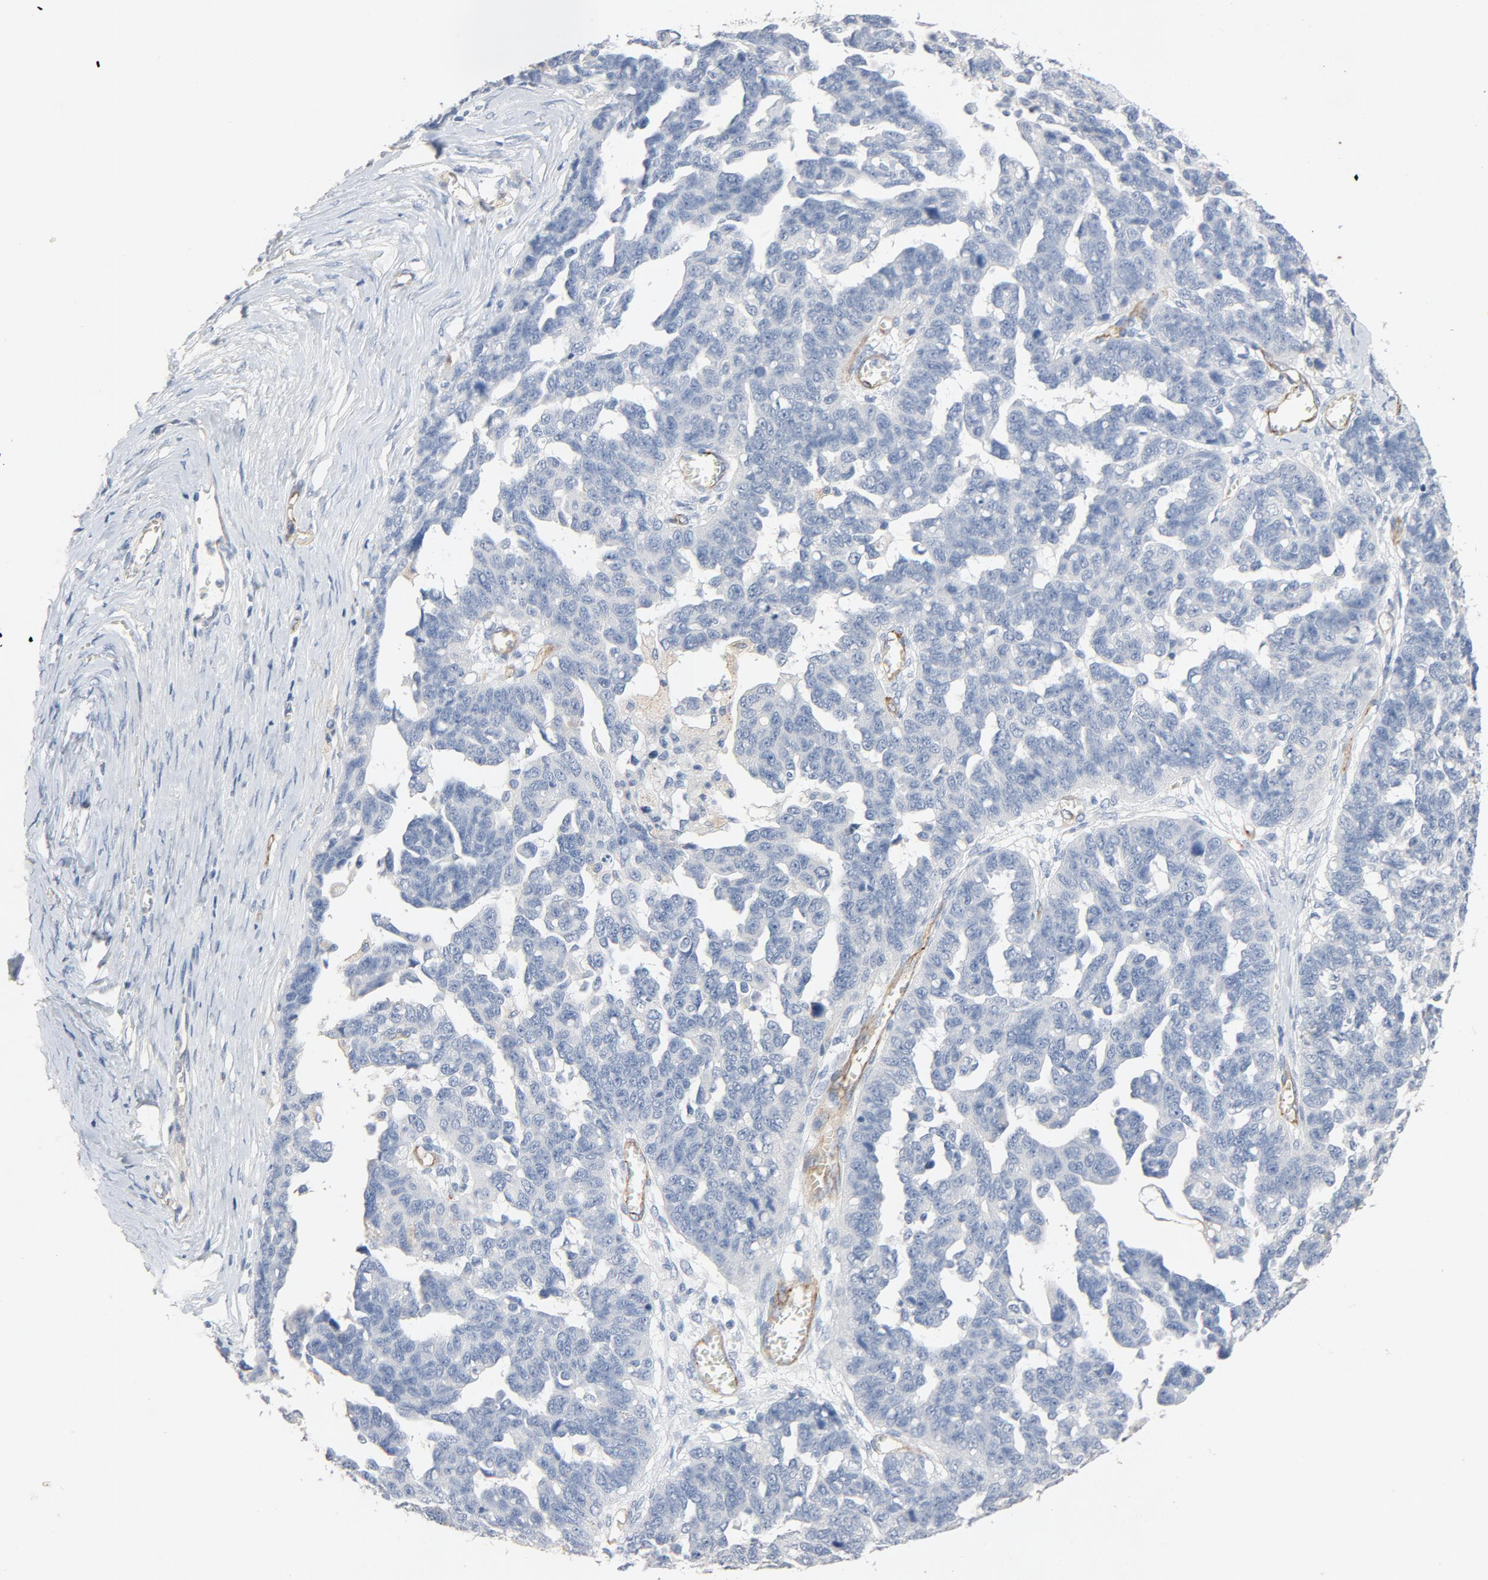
{"staining": {"intensity": "negative", "quantity": "none", "location": "none"}, "tissue": "ovarian cancer", "cell_type": "Tumor cells", "image_type": "cancer", "snomed": [{"axis": "morphology", "description": "Cystadenocarcinoma, serous, NOS"}, {"axis": "topography", "description": "Ovary"}], "caption": "Tumor cells are negative for protein expression in human ovarian cancer (serous cystadenocarcinoma).", "gene": "KDR", "patient": {"sex": "female", "age": 69}}